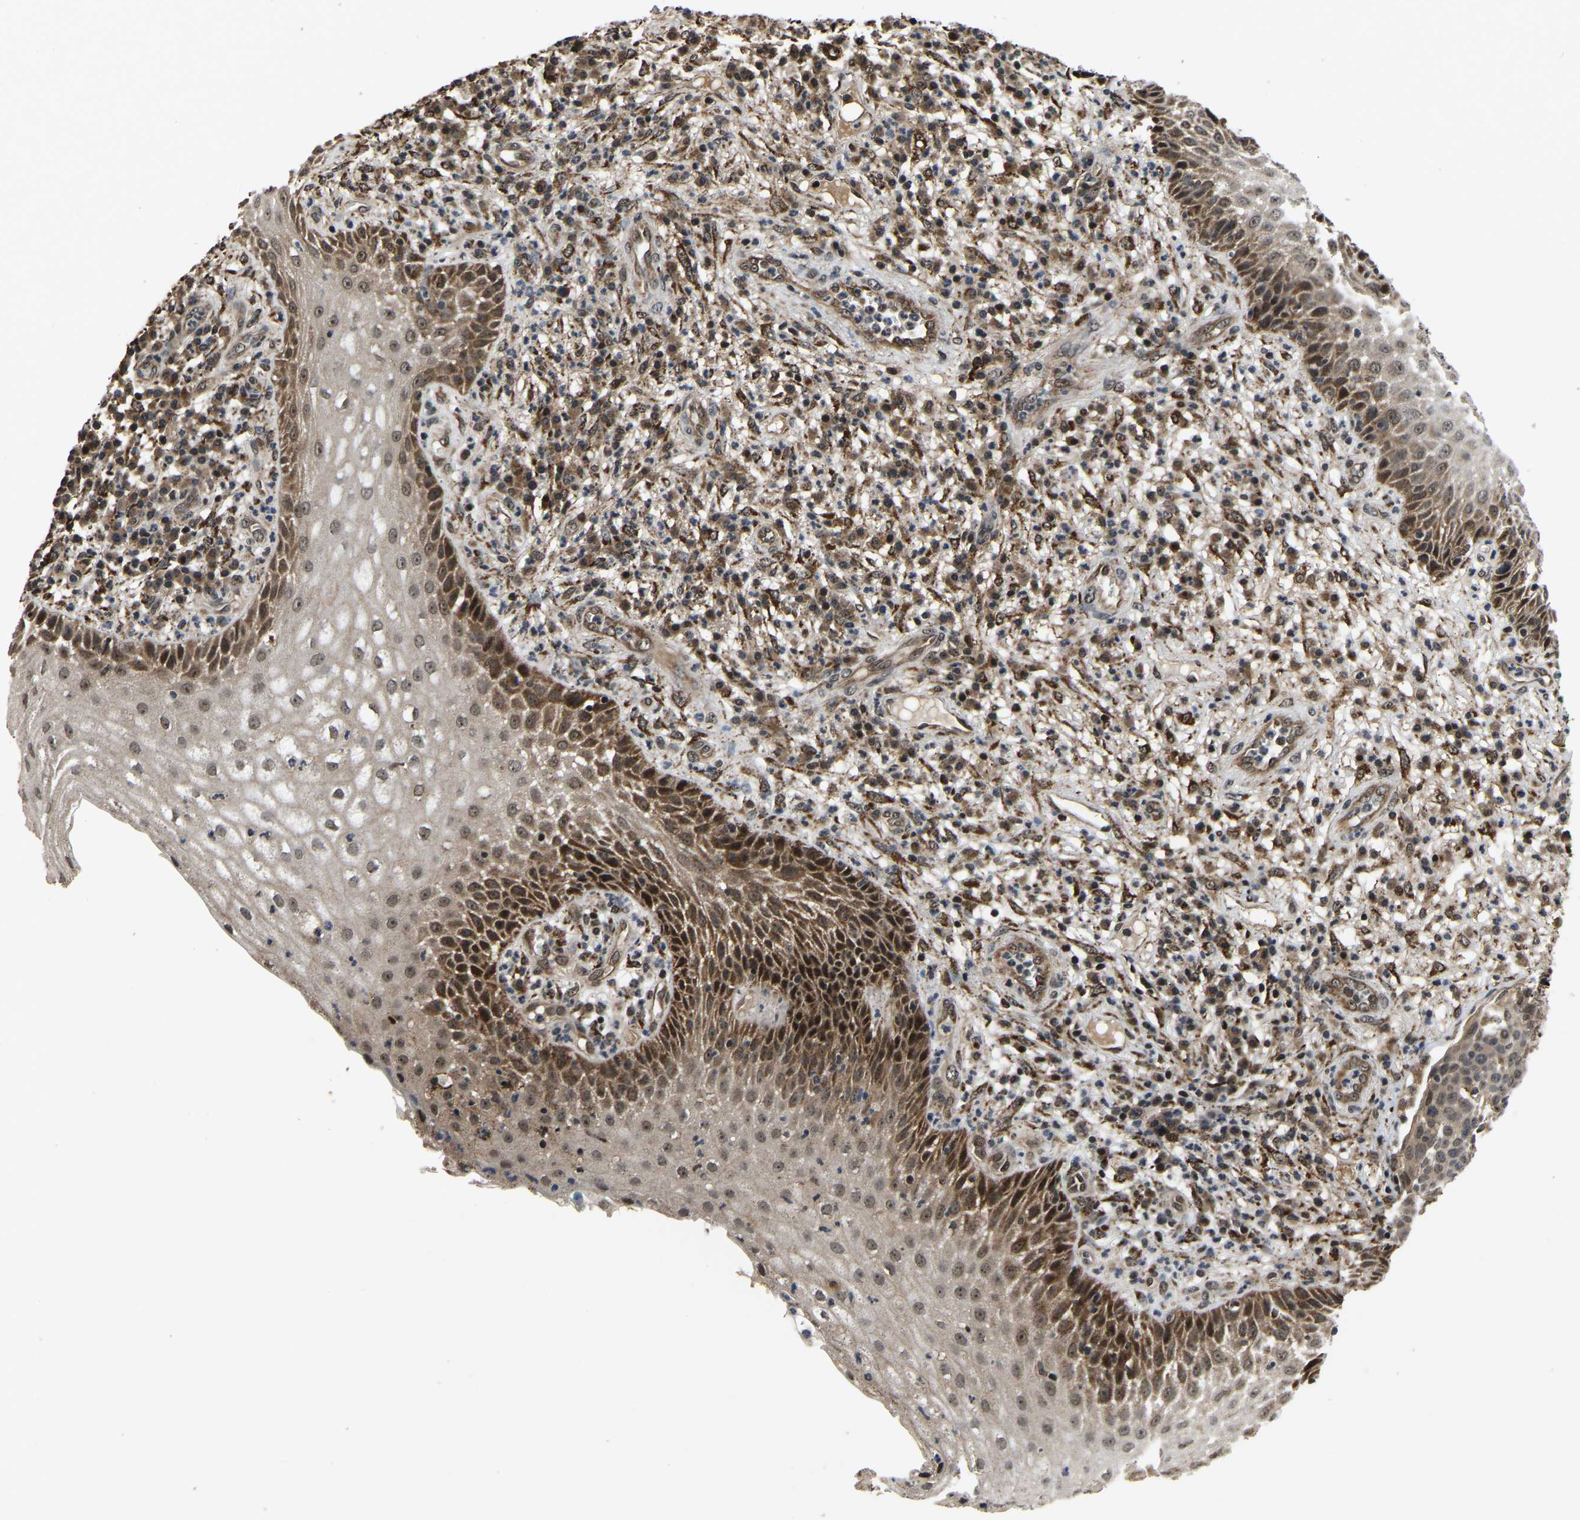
{"staining": {"intensity": "moderate", "quantity": ">75%", "location": "cytoplasmic/membranous,nuclear"}, "tissue": "cervical cancer", "cell_type": "Tumor cells", "image_type": "cancer", "snomed": [{"axis": "morphology", "description": "Squamous cell carcinoma, NOS"}, {"axis": "topography", "description": "Cervix"}], "caption": "This is an image of IHC staining of cervical cancer (squamous cell carcinoma), which shows moderate positivity in the cytoplasmic/membranous and nuclear of tumor cells.", "gene": "CIAO1", "patient": {"sex": "female", "age": 34}}